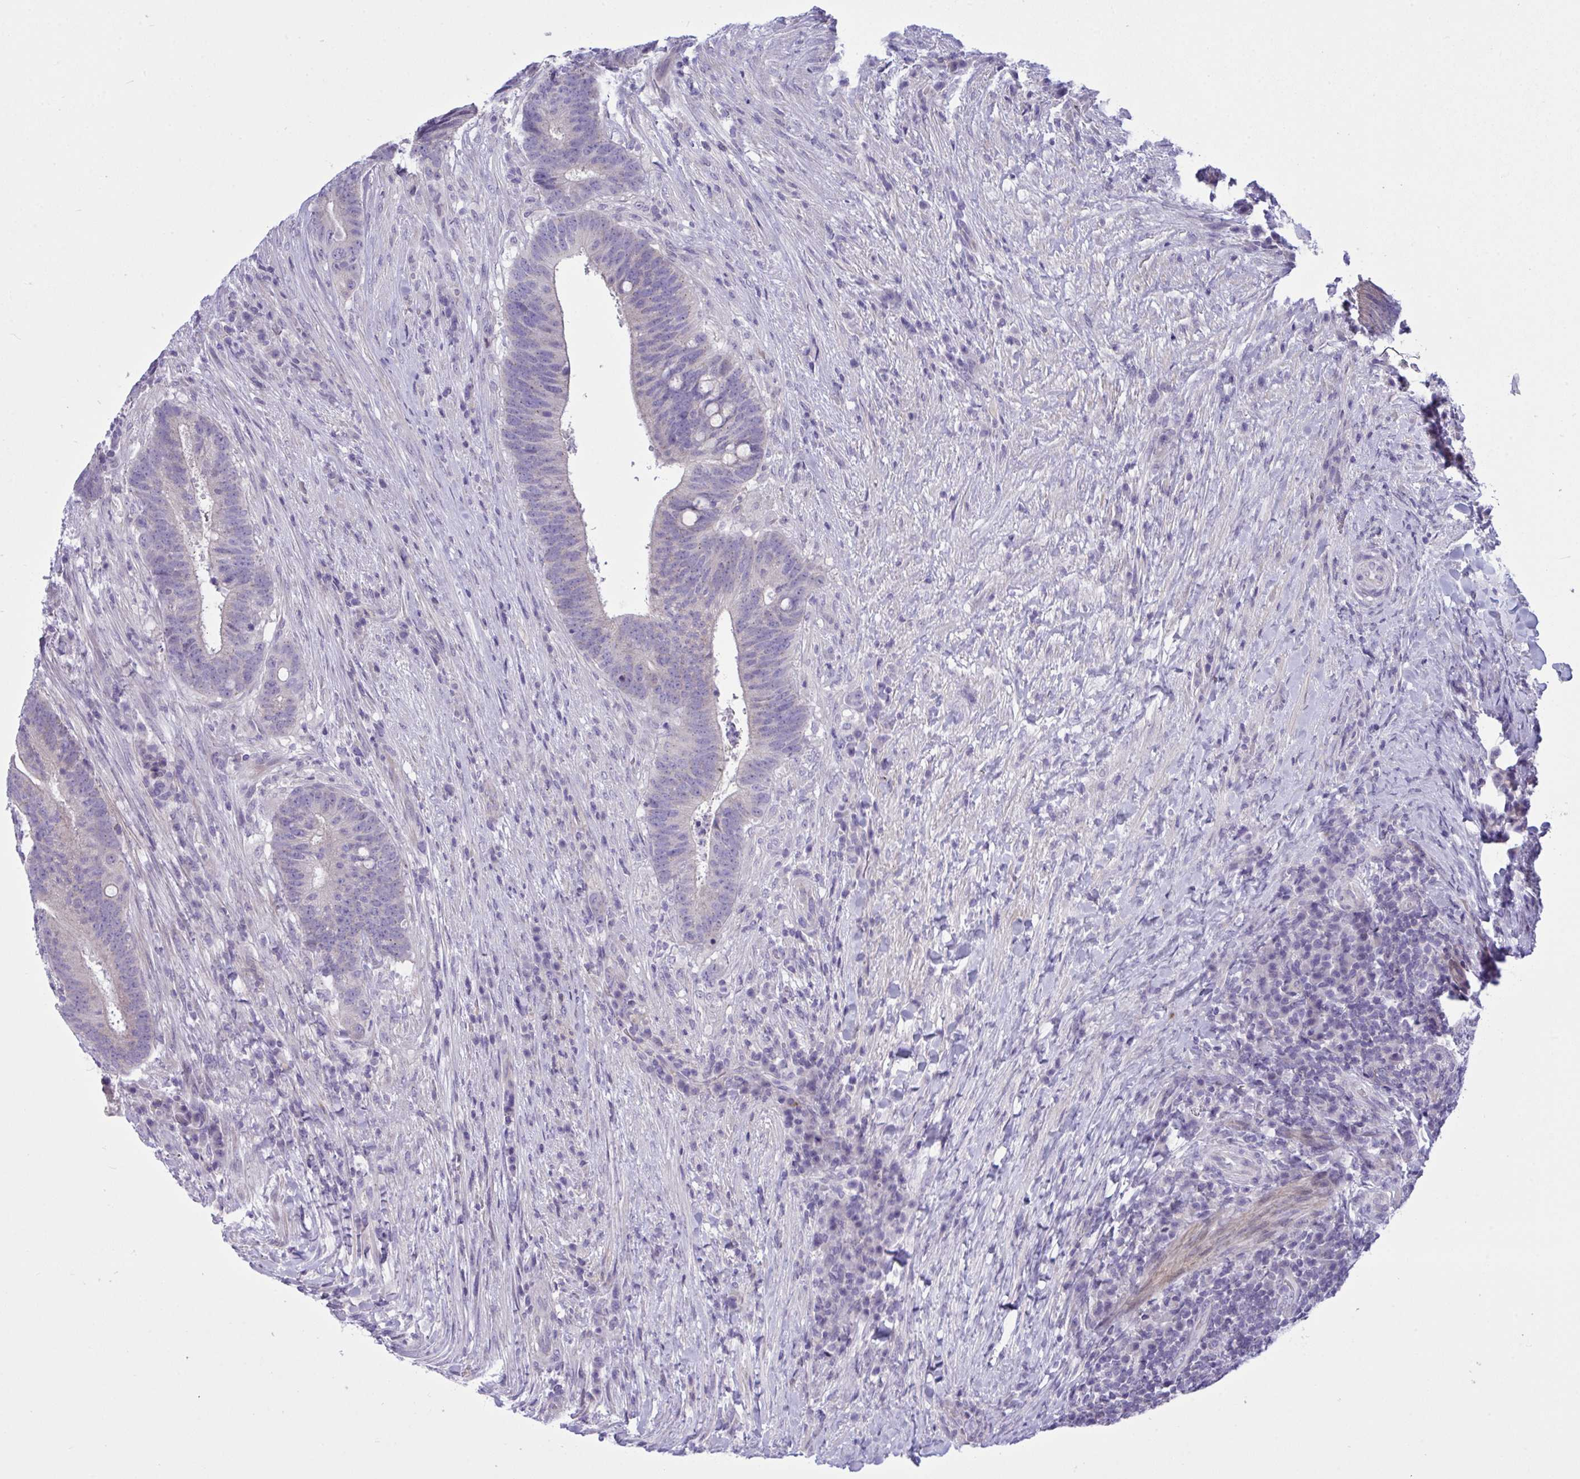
{"staining": {"intensity": "negative", "quantity": "none", "location": "none"}, "tissue": "colorectal cancer", "cell_type": "Tumor cells", "image_type": "cancer", "snomed": [{"axis": "morphology", "description": "Adenocarcinoma, NOS"}, {"axis": "topography", "description": "Colon"}], "caption": "A high-resolution image shows IHC staining of colorectal cancer (adenocarcinoma), which demonstrates no significant expression in tumor cells. (DAB (3,3'-diaminobenzidine) IHC with hematoxylin counter stain).", "gene": "WDR97", "patient": {"sex": "female", "age": 43}}